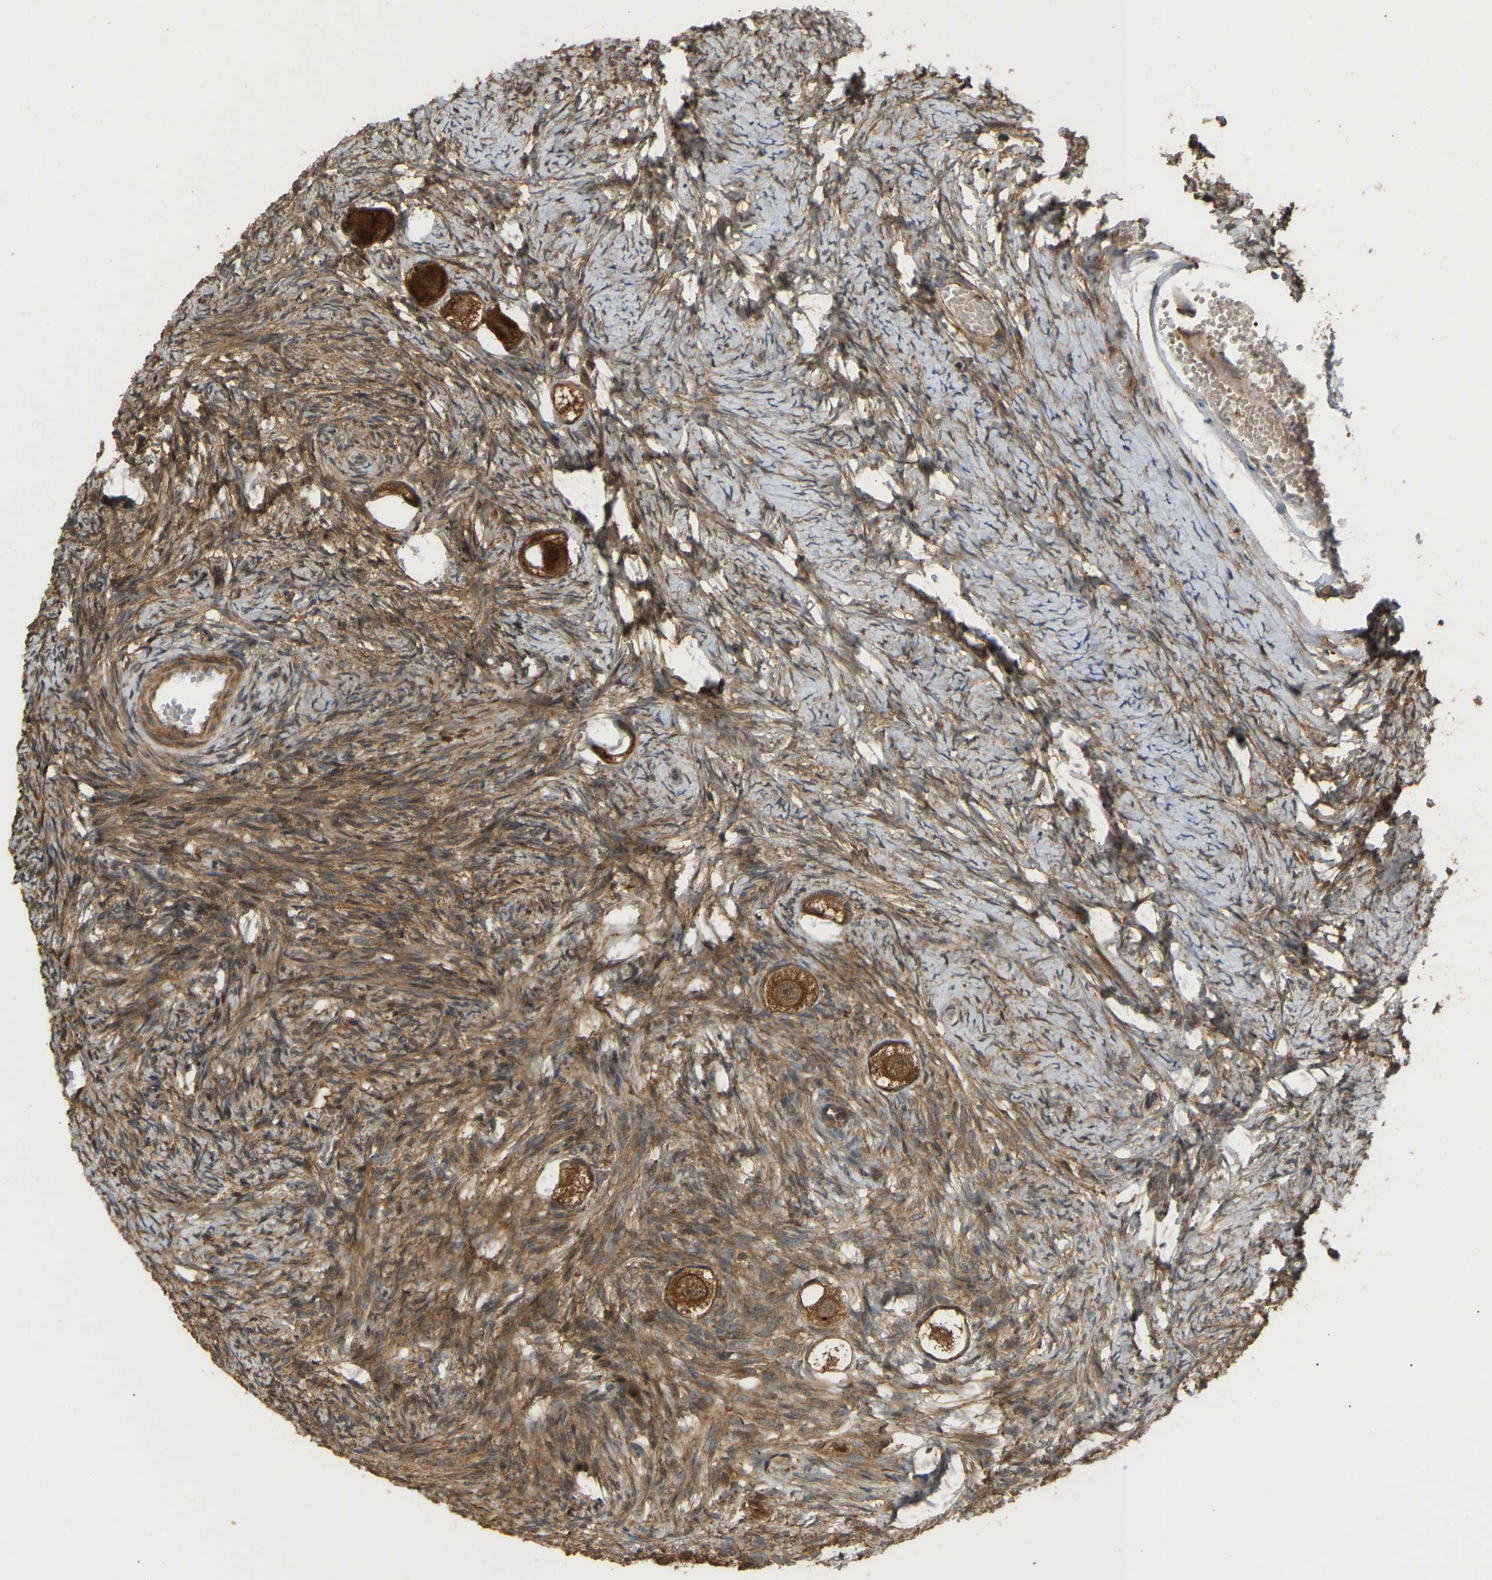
{"staining": {"intensity": "strong", "quantity": ">75%", "location": "cytoplasmic/membranous"}, "tissue": "ovary", "cell_type": "Follicle cells", "image_type": "normal", "snomed": [{"axis": "morphology", "description": "Normal tissue, NOS"}, {"axis": "topography", "description": "Ovary"}], "caption": "Brown immunohistochemical staining in normal human ovary reveals strong cytoplasmic/membranous positivity in approximately >75% of follicle cells. (IHC, brightfield microscopy, high magnification).", "gene": "ENSG00000282218", "patient": {"sex": "female", "age": 27}}